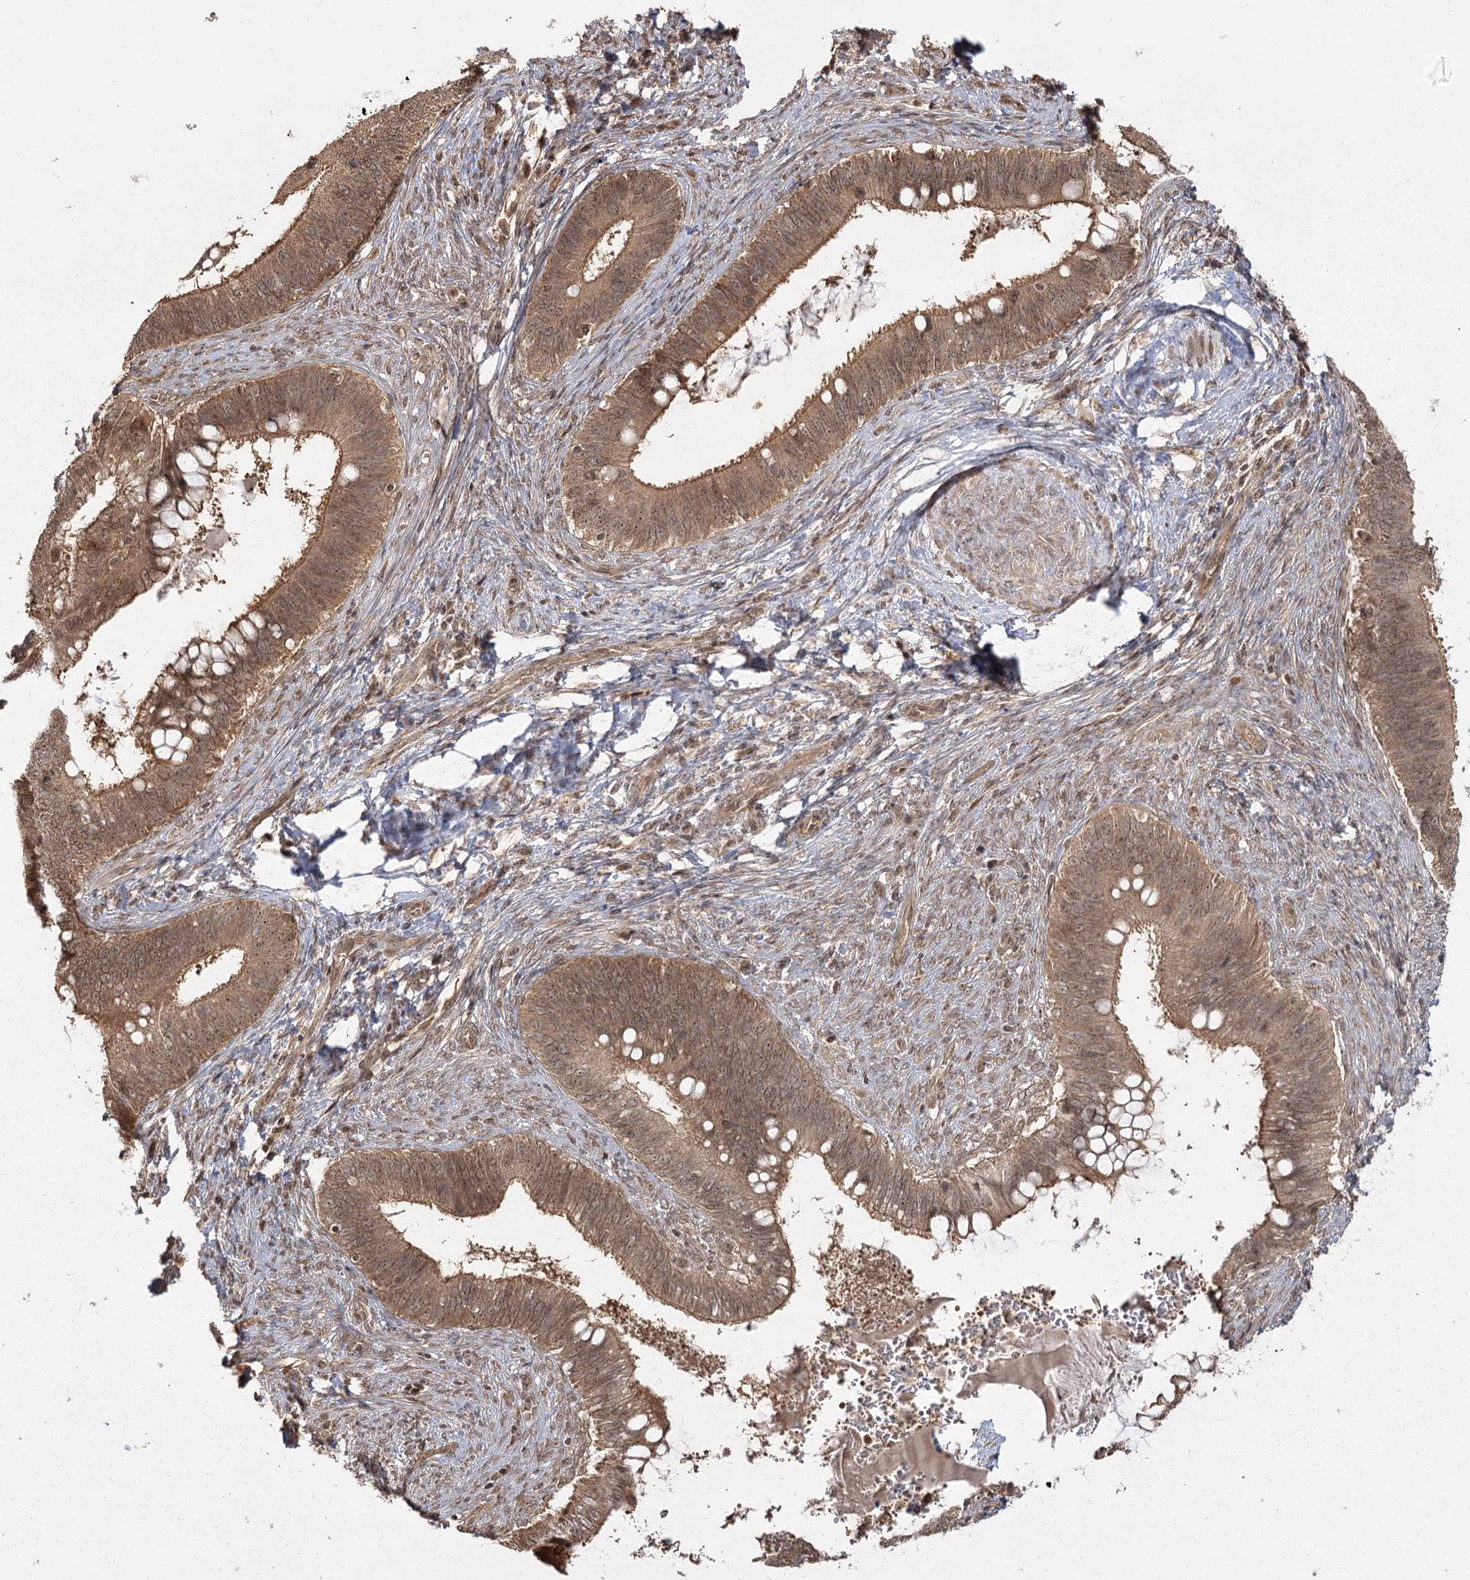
{"staining": {"intensity": "moderate", "quantity": ">75%", "location": "cytoplasmic/membranous,nuclear"}, "tissue": "cervical cancer", "cell_type": "Tumor cells", "image_type": "cancer", "snomed": [{"axis": "morphology", "description": "Adenocarcinoma, NOS"}, {"axis": "topography", "description": "Cervix"}], "caption": "Cervical cancer was stained to show a protein in brown. There is medium levels of moderate cytoplasmic/membranous and nuclear expression in approximately >75% of tumor cells.", "gene": "R3HDM2", "patient": {"sex": "female", "age": 42}}